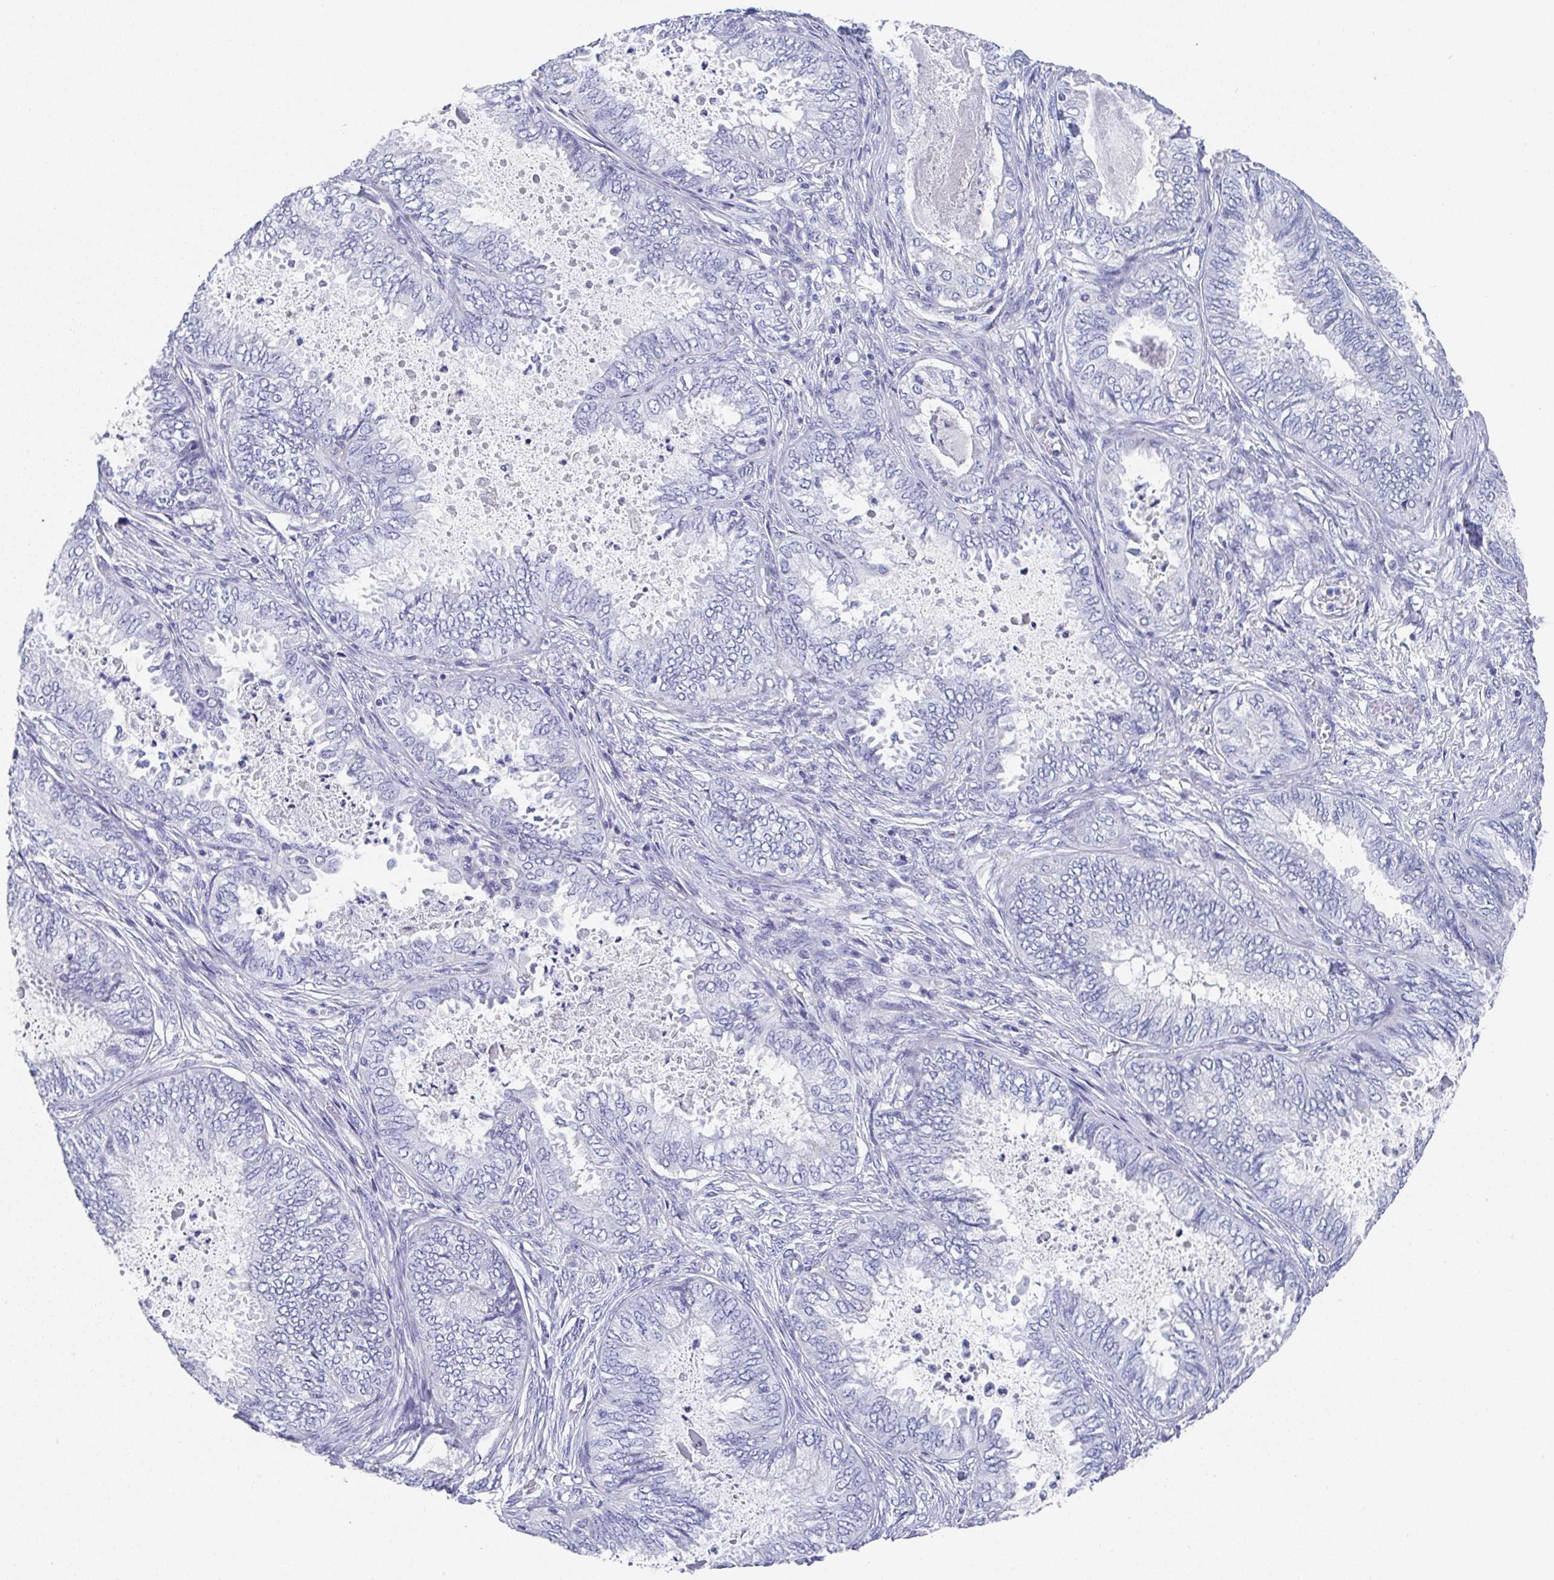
{"staining": {"intensity": "negative", "quantity": "none", "location": "none"}, "tissue": "ovarian cancer", "cell_type": "Tumor cells", "image_type": "cancer", "snomed": [{"axis": "morphology", "description": "Carcinoma, endometroid"}, {"axis": "topography", "description": "Ovary"}], "caption": "DAB (3,3'-diaminobenzidine) immunohistochemical staining of ovarian endometroid carcinoma shows no significant positivity in tumor cells.", "gene": "TNFRSF8", "patient": {"sex": "female", "age": 70}}